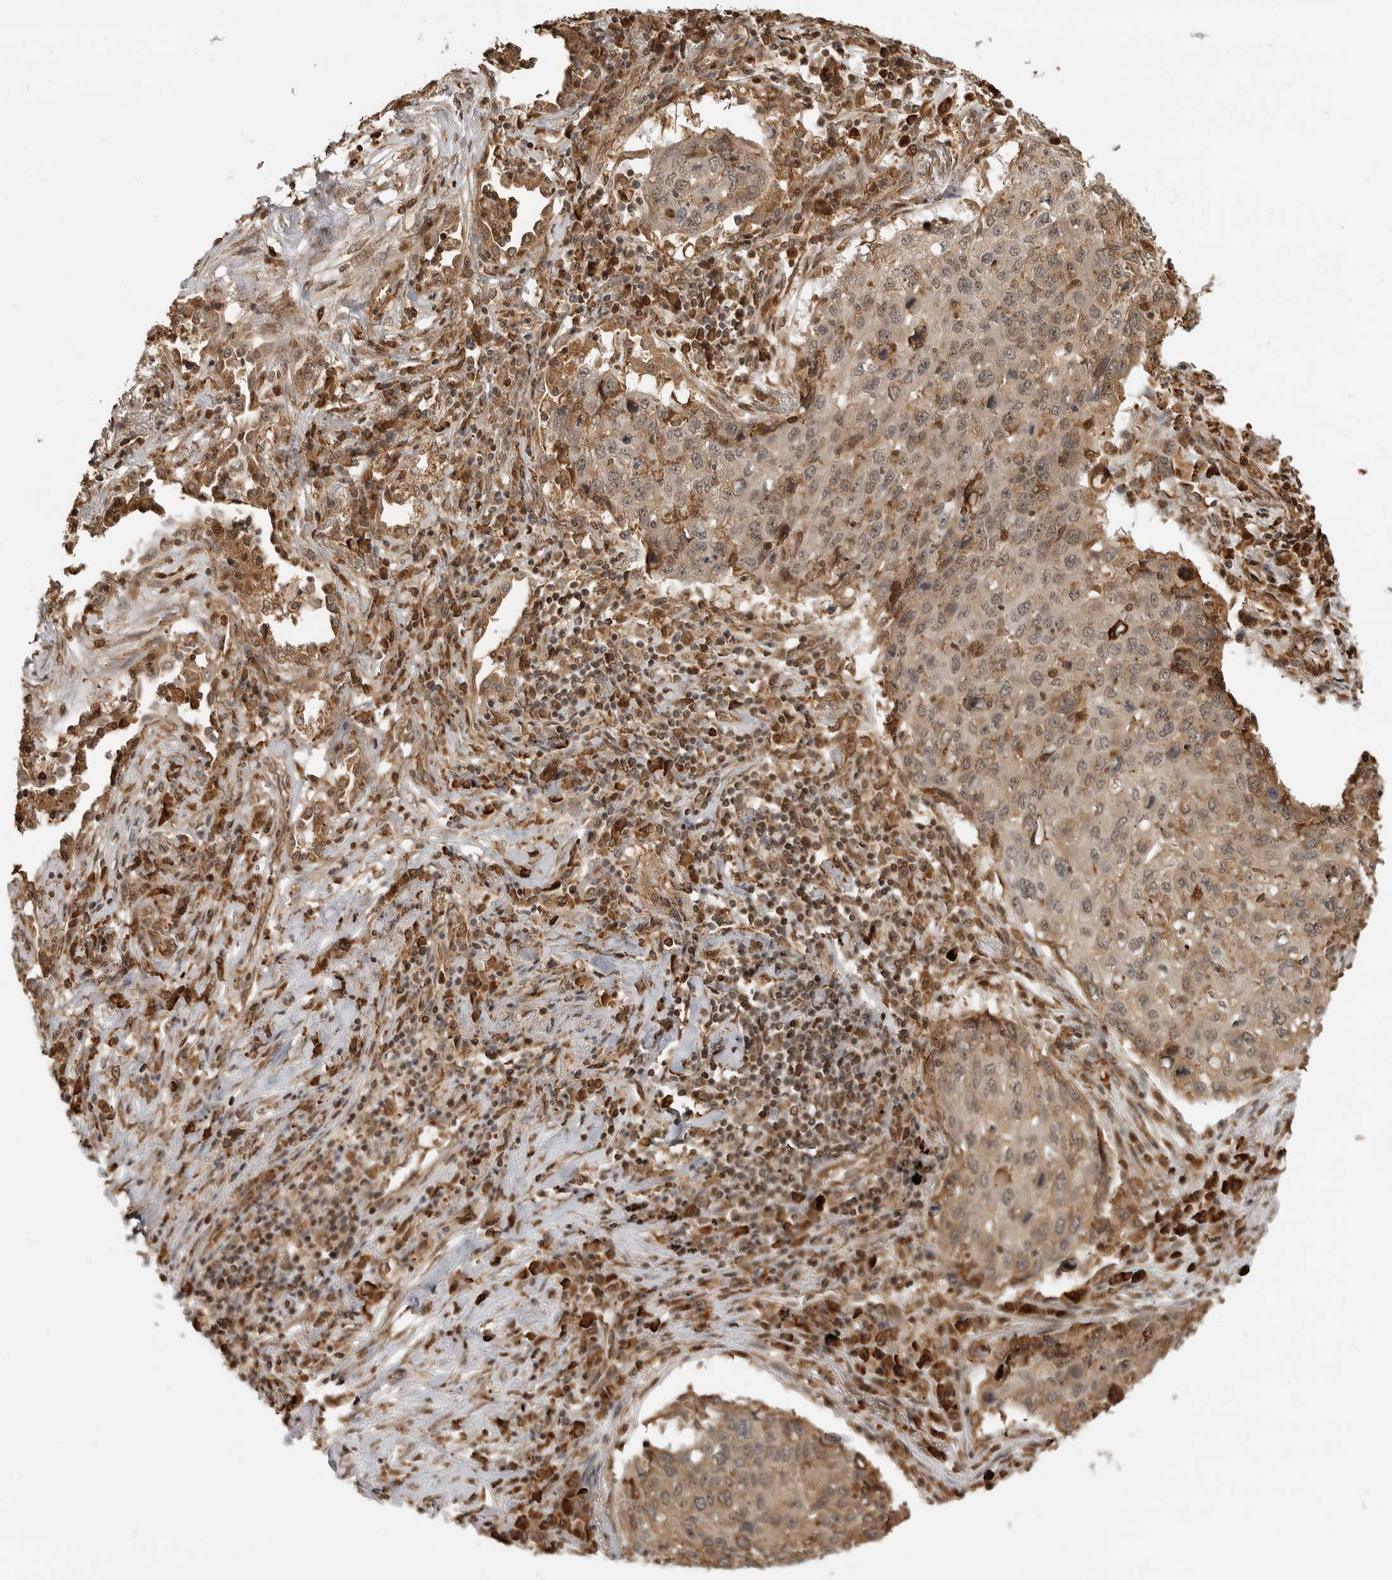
{"staining": {"intensity": "weak", "quantity": "25%-75%", "location": "cytoplasmic/membranous,nuclear"}, "tissue": "lung cancer", "cell_type": "Tumor cells", "image_type": "cancer", "snomed": [{"axis": "morphology", "description": "Squamous cell carcinoma, NOS"}, {"axis": "topography", "description": "Lung"}], "caption": "Protein expression by immunohistochemistry (IHC) exhibits weak cytoplasmic/membranous and nuclear staining in approximately 25%-75% of tumor cells in lung cancer (squamous cell carcinoma).", "gene": "BMP2K", "patient": {"sex": "female", "age": 63}}